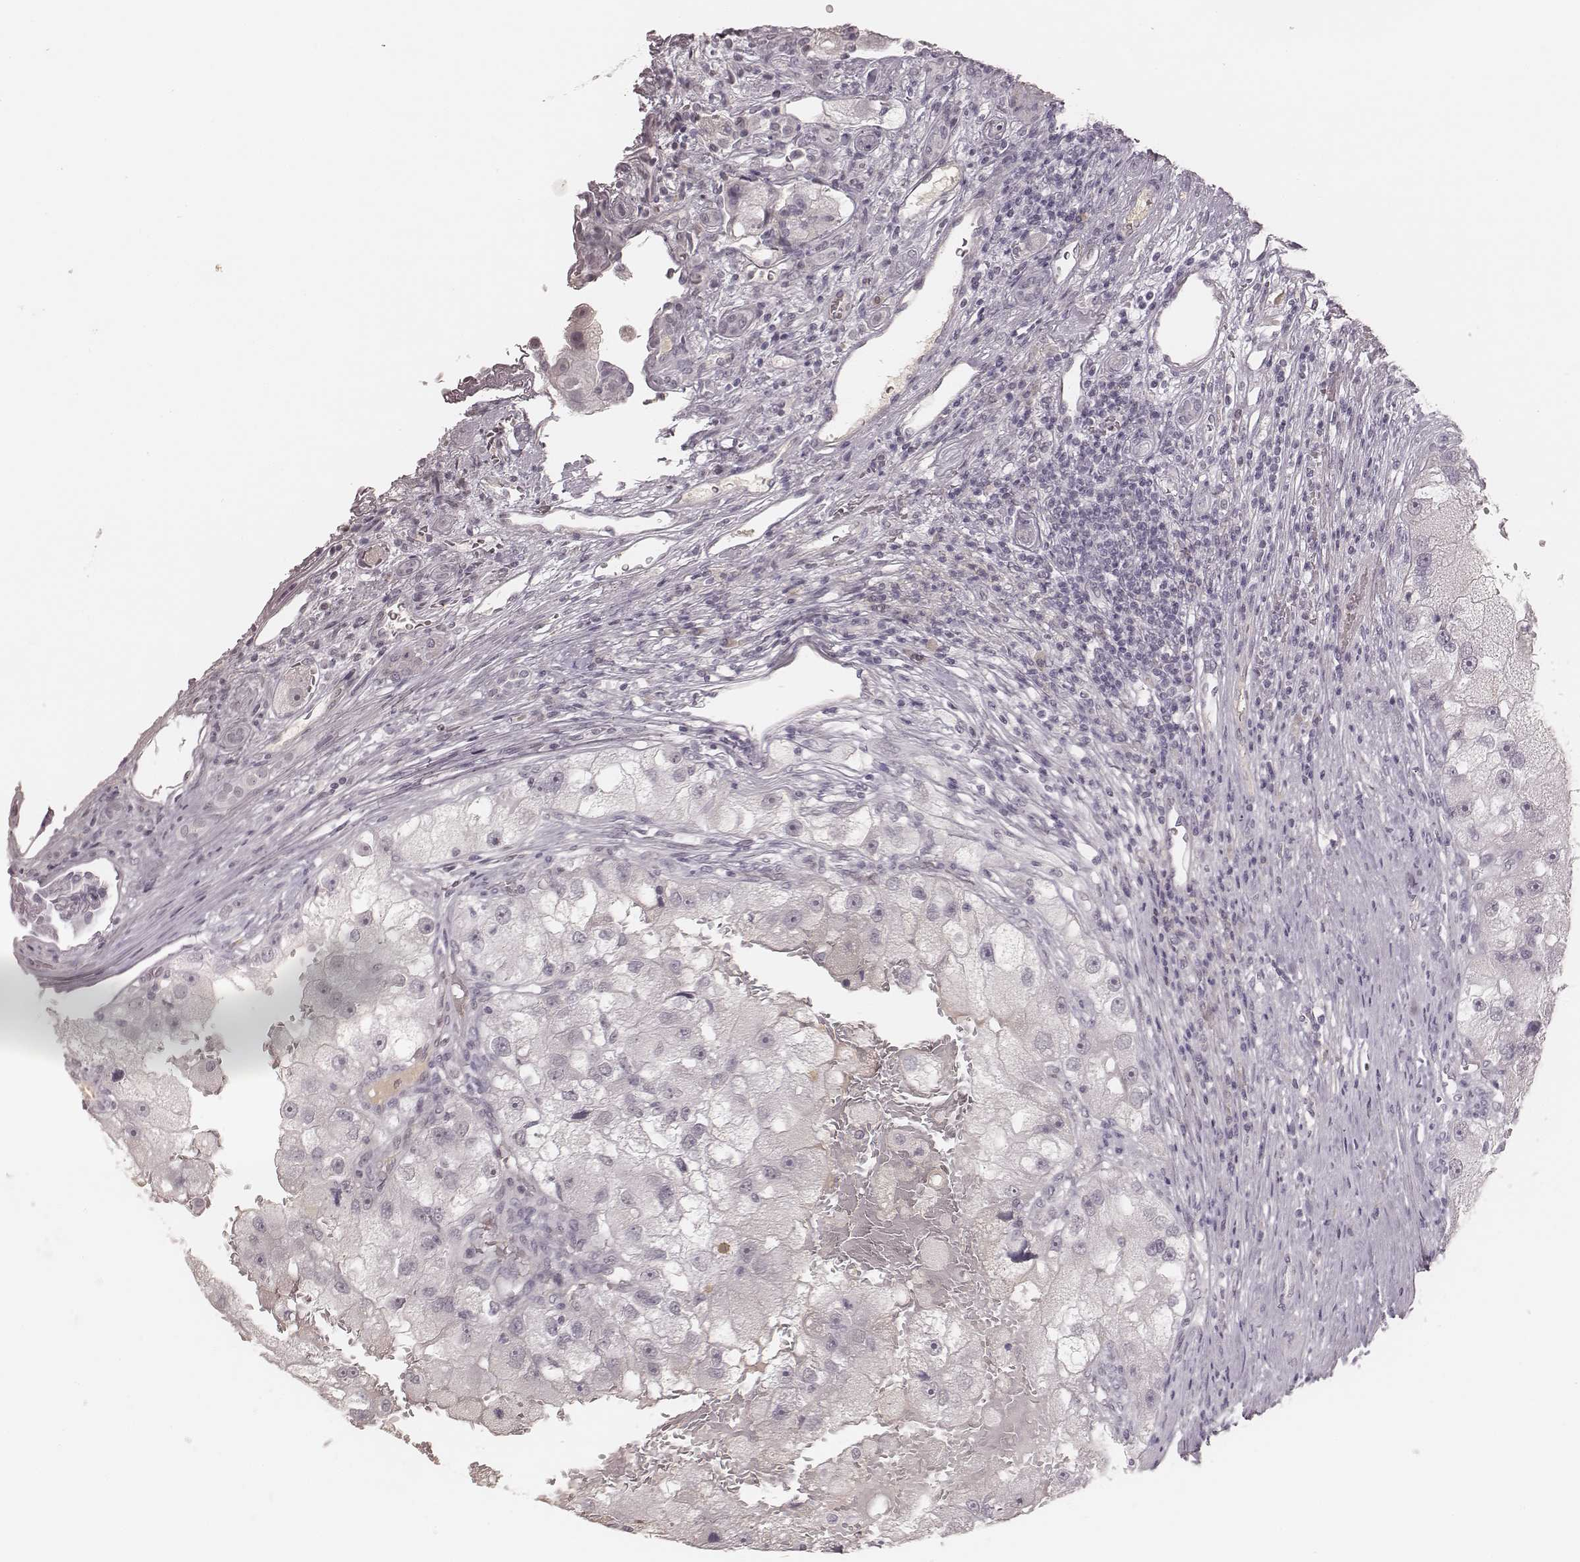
{"staining": {"intensity": "negative", "quantity": "none", "location": "none"}, "tissue": "renal cancer", "cell_type": "Tumor cells", "image_type": "cancer", "snomed": [{"axis": "morphology", "description": "Adenocarcinoma, NOS"}, {"axis": "topography", "description": "Kidney"}], "caption": "This is a image of immunohistochemistry (IHC) staining of renal cancer (adenocarcinoma), which shows no expression in tumor cells.", "gene": "MSX1", "patient": {"sex": "male", "age": 63}}